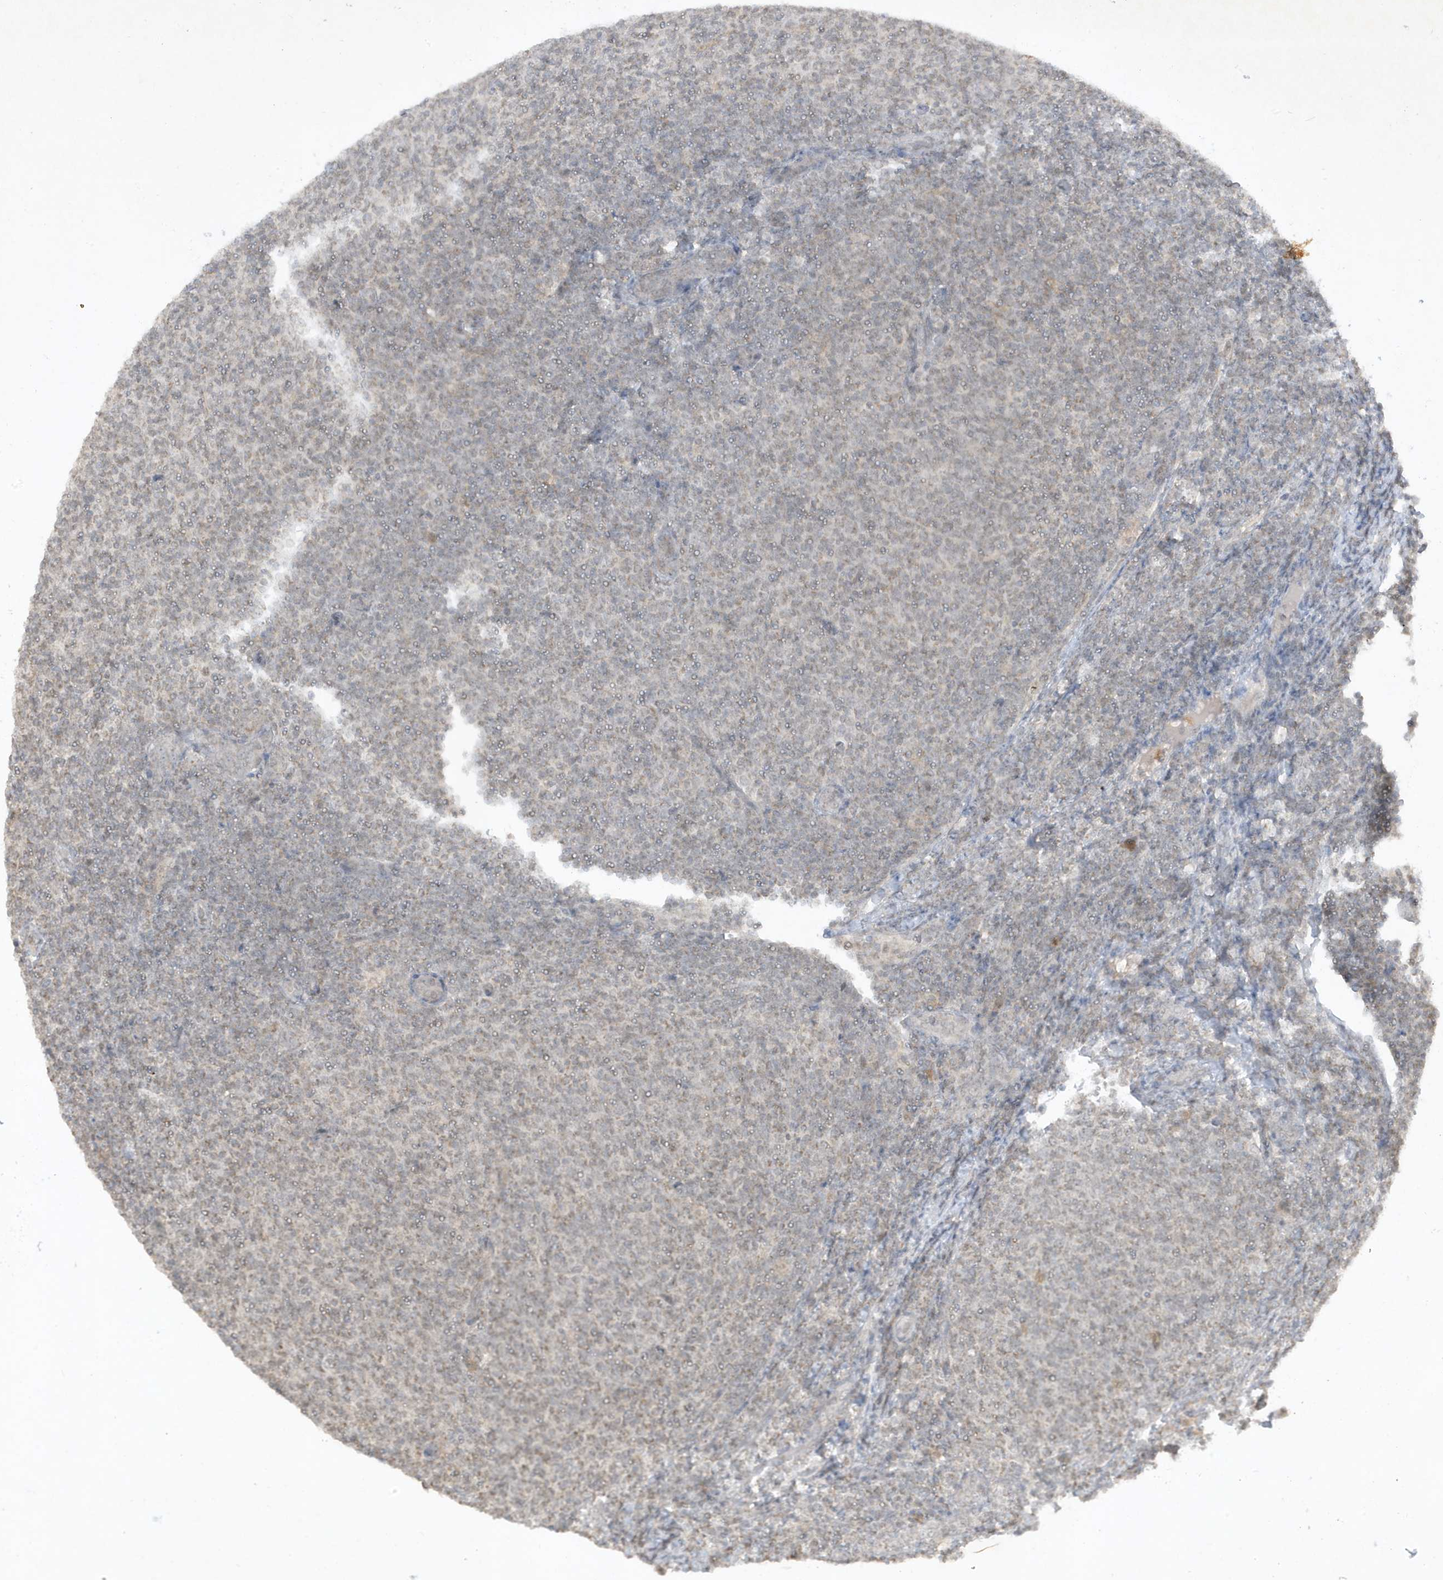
{"staining": {"intensity": "negative", "quantity": "none", "location": "none"}, "tissue": "lymphoma", "cell_type": "Tumor cells", "image_type": "cancer", "snomed": [{"axis": "morphology", "description": "Malignant lymphoma, non-Hodgkin's type, Low grade"}, {"axis": "topography", "description": "Lymph node"}], "caption": "Lymphoma stained for a protein using IHC displays no staining tumor cells.", "gene": "ZNF213", "patient": {"sex": "male", "age": 66}}